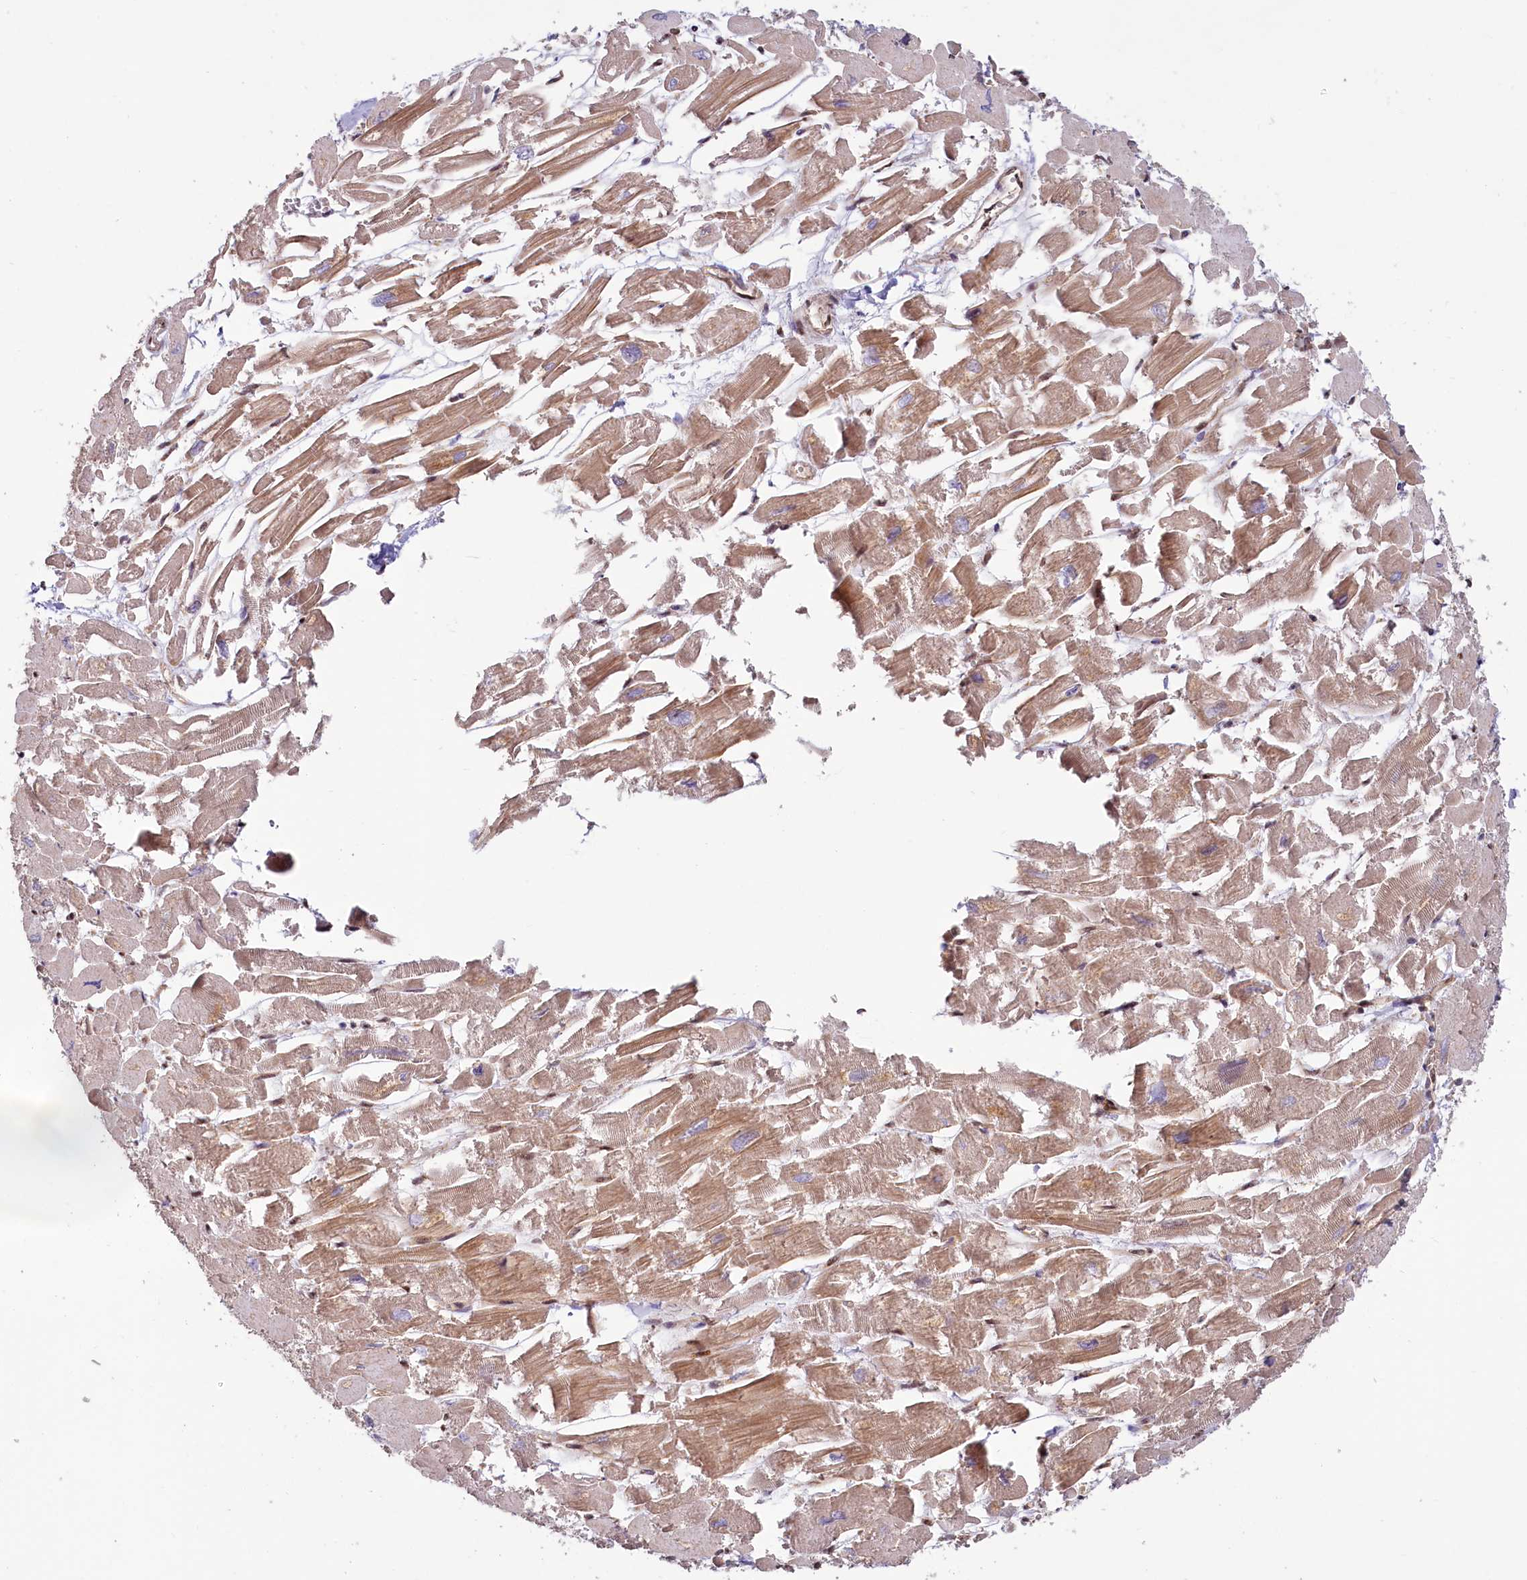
{"staining": {"intensity": "moderate", "quantity": ">75%", "location": "cytoplasmic/membranous,nuclear"}, "tissue": "heart muscle", "cell_type": "Cardiomyocytes", "image_type": "normal", "snomed": [{"axis": "morphology", "description": "Normal tissue, NOS"}, {"axis": "topography", "description": "Heart"}], "caption": "IHC (DAB) staining of unremarkable human heart muscle demonstrates moderate cytoplasmic/membranous,nuclear protein positivity in approximately >75% of cardiomyocytes.", "gene": "TCOF1", "patient": {"sex": "male", "age": 54}}